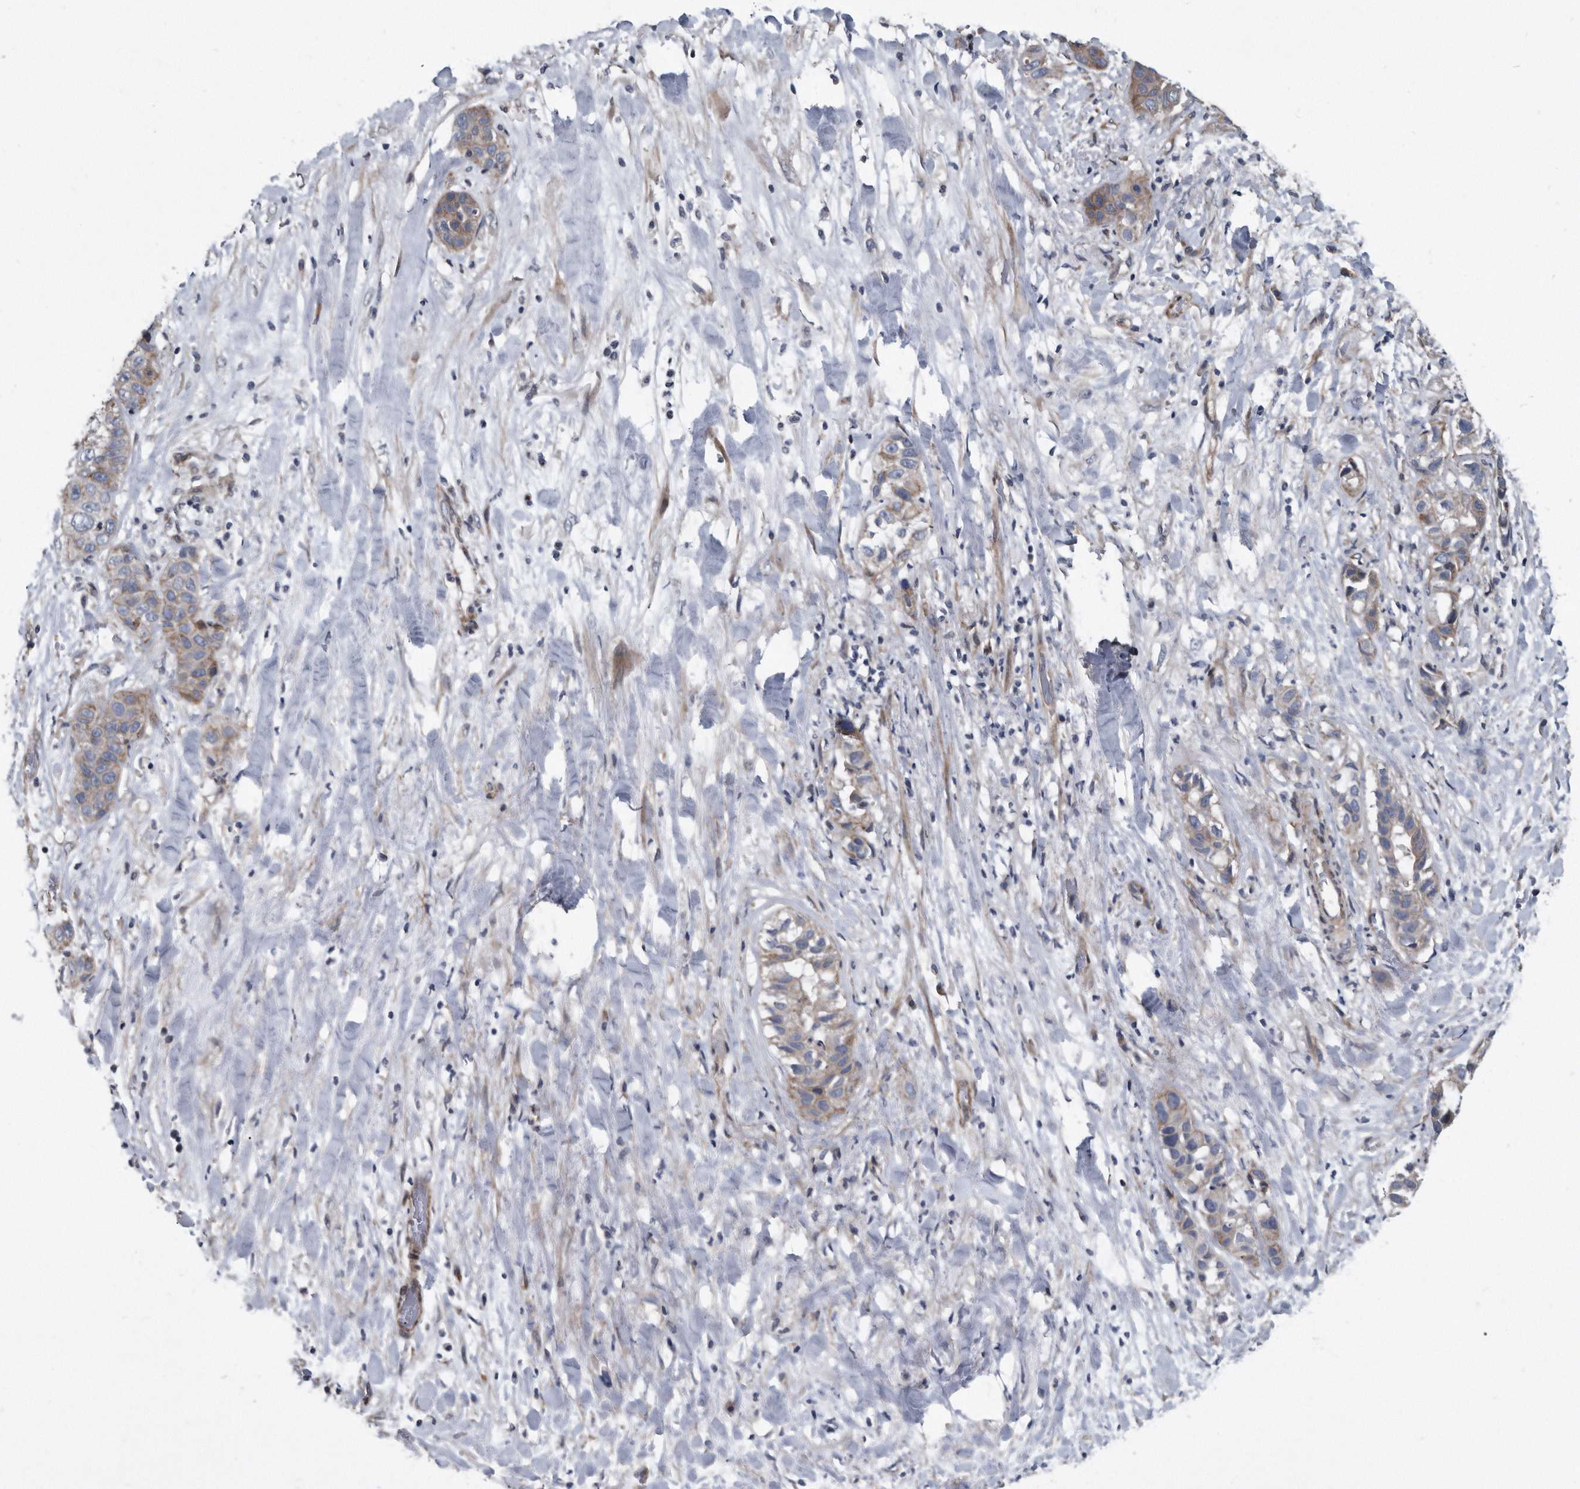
{"staining": {"intensity": "weak", "quantity": "<25%", "location": "cytoplasmic/membranous"}, "tissue": "liver cancer", "cell_type": "Tumor cells", "image_type": "cancer", "snomed": [{"axis": "morphology", "description": "Cholangiocarcinoma"}, {"axis": "topography", "description": "Liver"}], "caption": "Tumor cells are negative for brown protein staining in liver cancer.", "gene": "ARMCX1", "patient": {"sex": "female", "age": 52}}